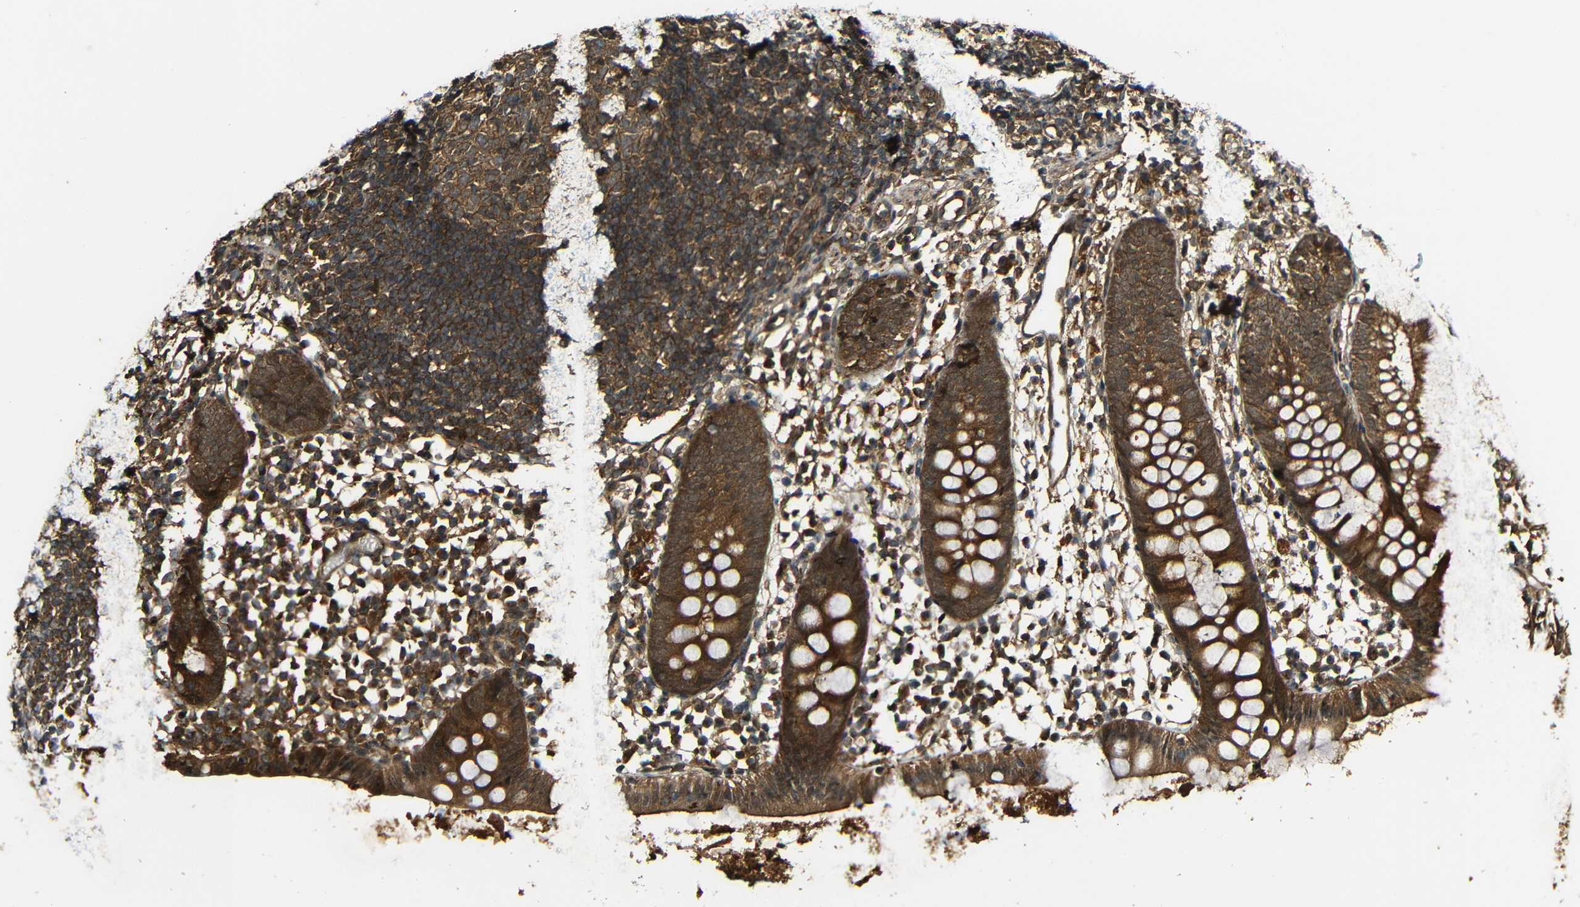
{"staining": {"intensity": "moderate", "quantity": ">75%", "location": "cytoplasmic/membranous"}, "tissue": "appendix", "cell_type": "Glandular cells", "image_type": "normal", "snomed": [{"axis": "morphology", "description": "Normal tissue, NOS"}, {"axis": "topography", "description": "Appendix"}], "caption": "IHC image of benign appendix stained for a protein (brown), which exhibits medium levels of moderate cytoplasmic/membranous positivity in about >75% of glandular cells.", "gene": "CASP8", "patient": {"sex": "female", "age": 20}}